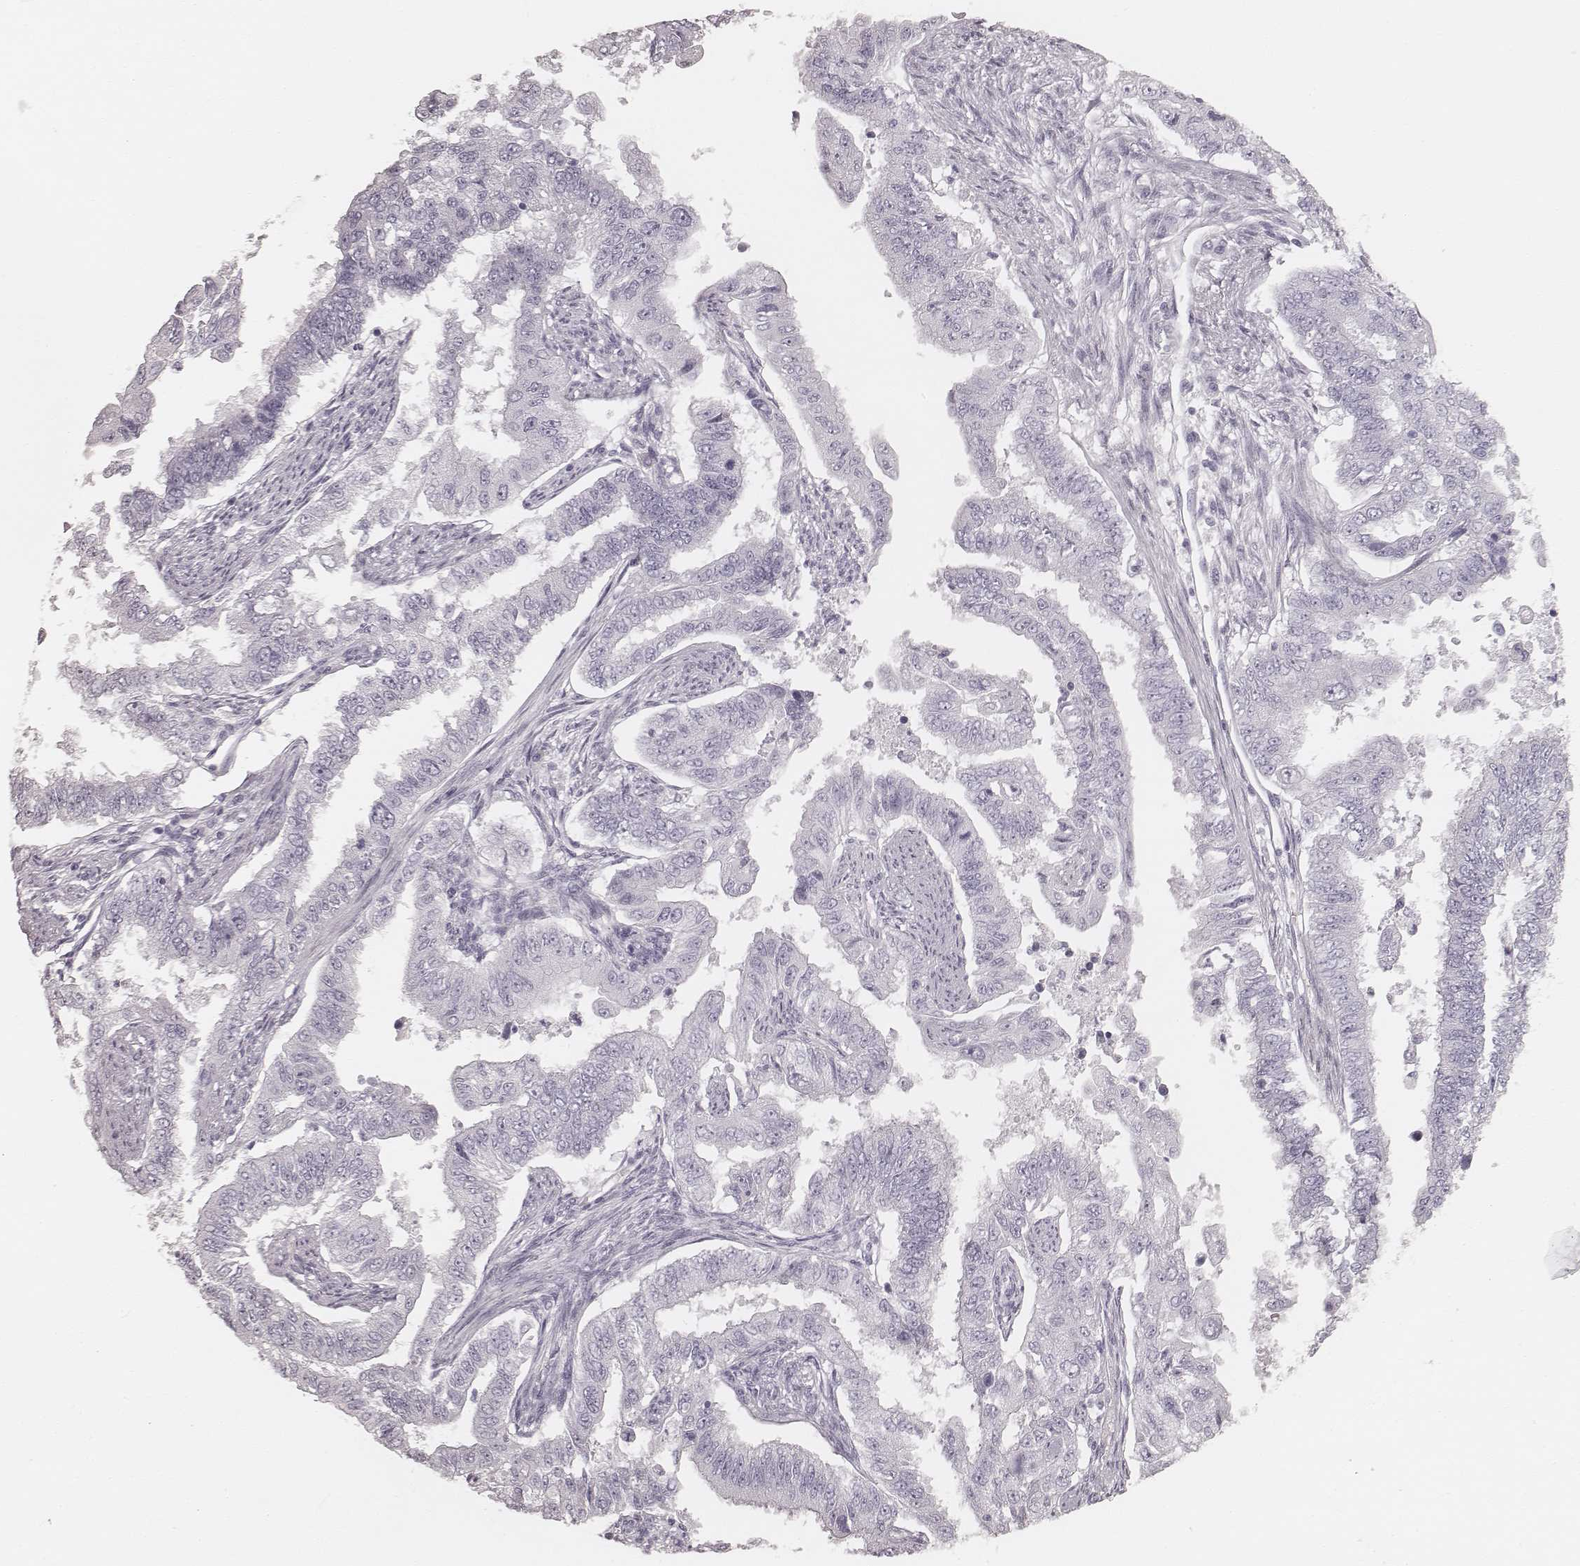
{"staining": {"intensity": "negative", "quantity": "none", "location": "none"}, "tissue": "endometrial cancer", "cell_type": "Tumor cells", "image_type": "cancer", "snomed": [{"axis": "morphology", "description": "Adenocarcinoma, NOS"}, {"axis": "topography", "description": "Uterus"}], "caption": "Endometrial cancer (adenocarcinoma) stained for a protein using IHC displays no positivity tumor cells.", "gene": "KRT34", "patient": {"sex": "female", "age": 59}}